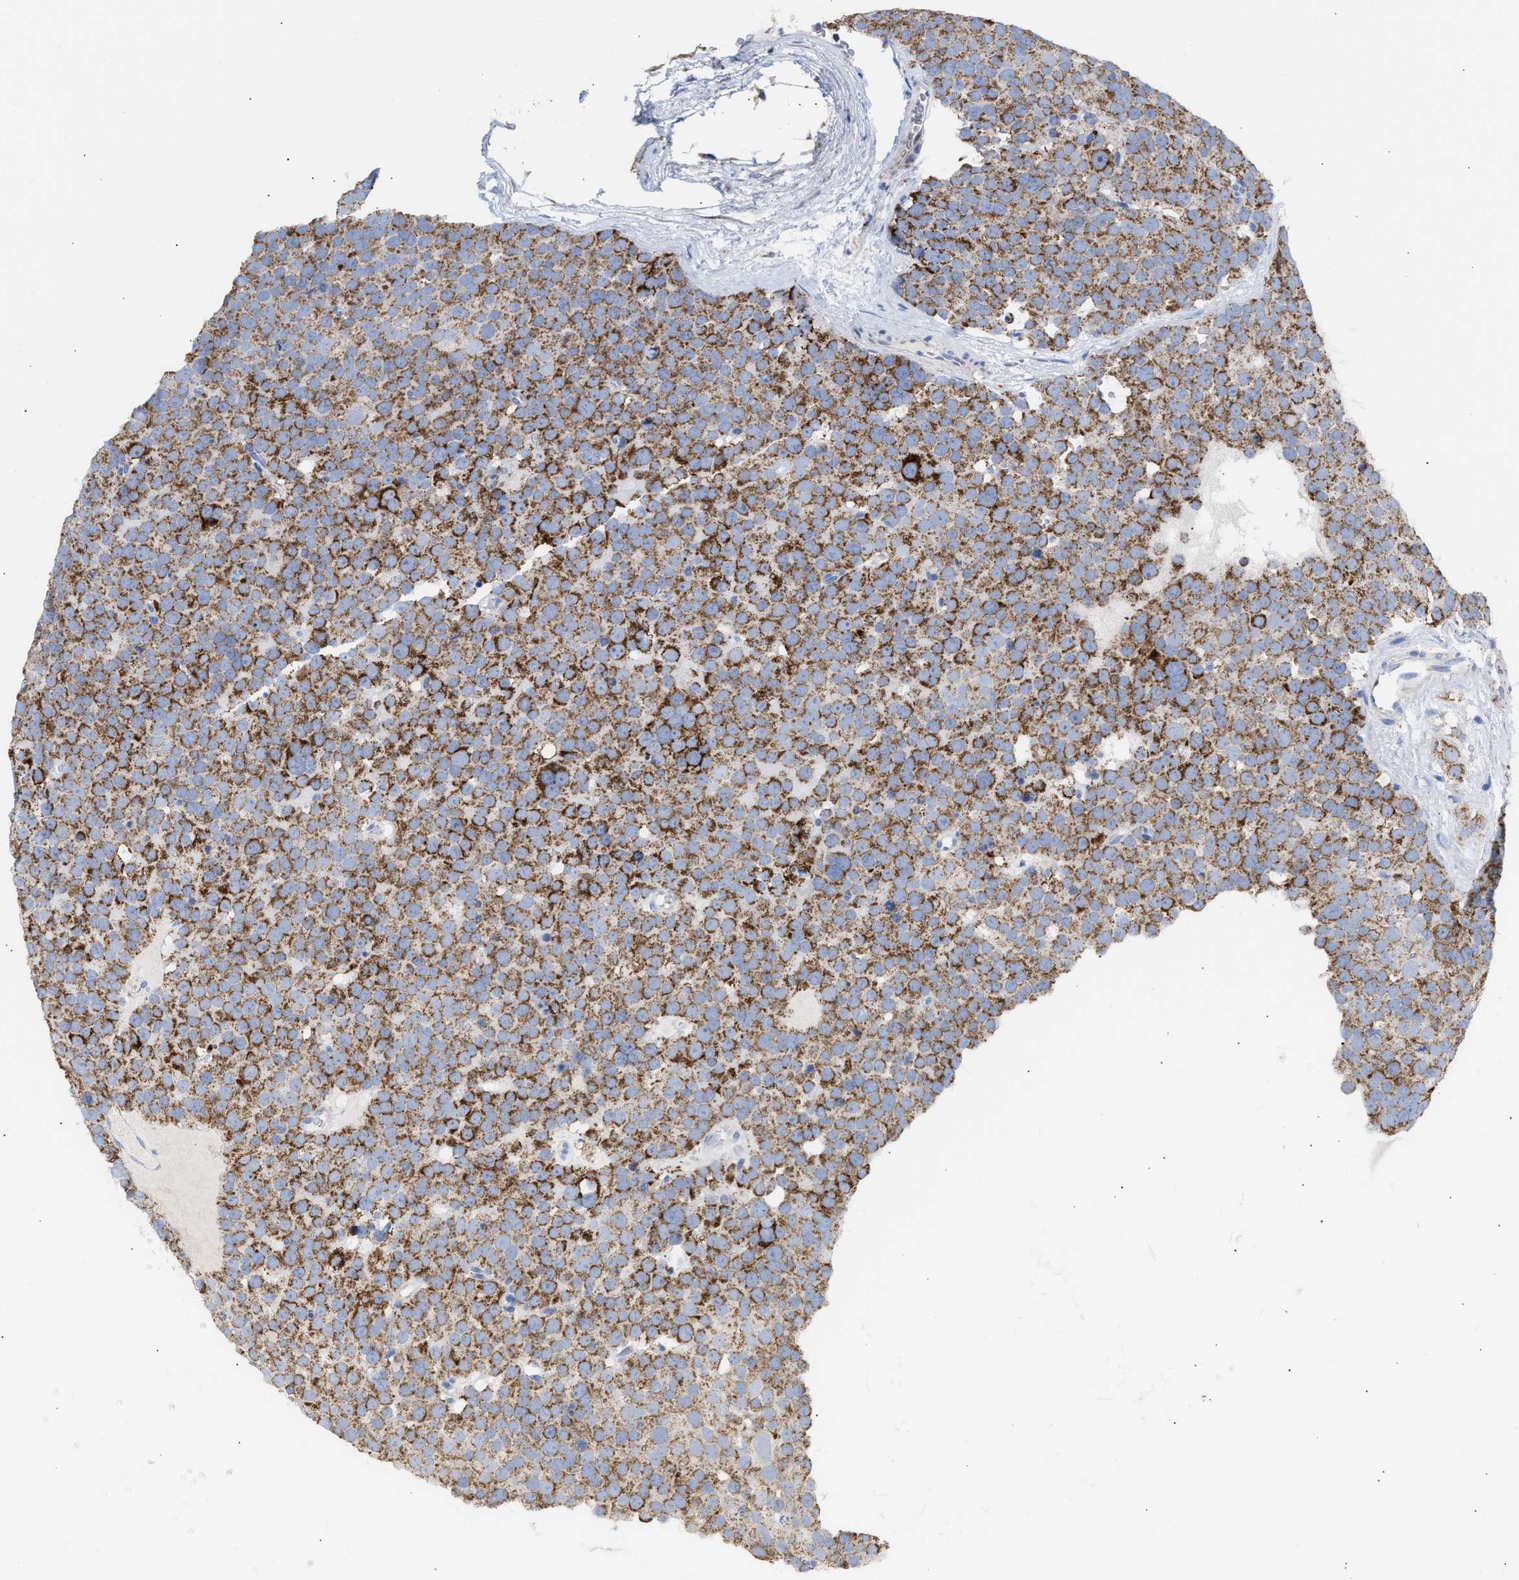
{"staining": {"intensity": "moderate", "quantity": ">75%", "location": "cytoplasmic/membranous"}, "tissue": "testis cancer", "cell_type": "Tumor cells", "image_type": "cancer", "snomed": [{"axis": "morphology", "description": "Seminoma, NOS"}, {"axis": "topography", "description": "Testis"}], "caption": "Protein positivity by immunohistochemistry (IHC) reveals moderate cytoplasmic/membranous positivity in about >75% of tumor cells in testis cancer. The staining is performed using DAB brown chromogen to label protein expression. The nuclei are counter-stained blue using hematoxylin.", "gene": "ACOT13", "patient": {"sex": "male", "age": 71}}